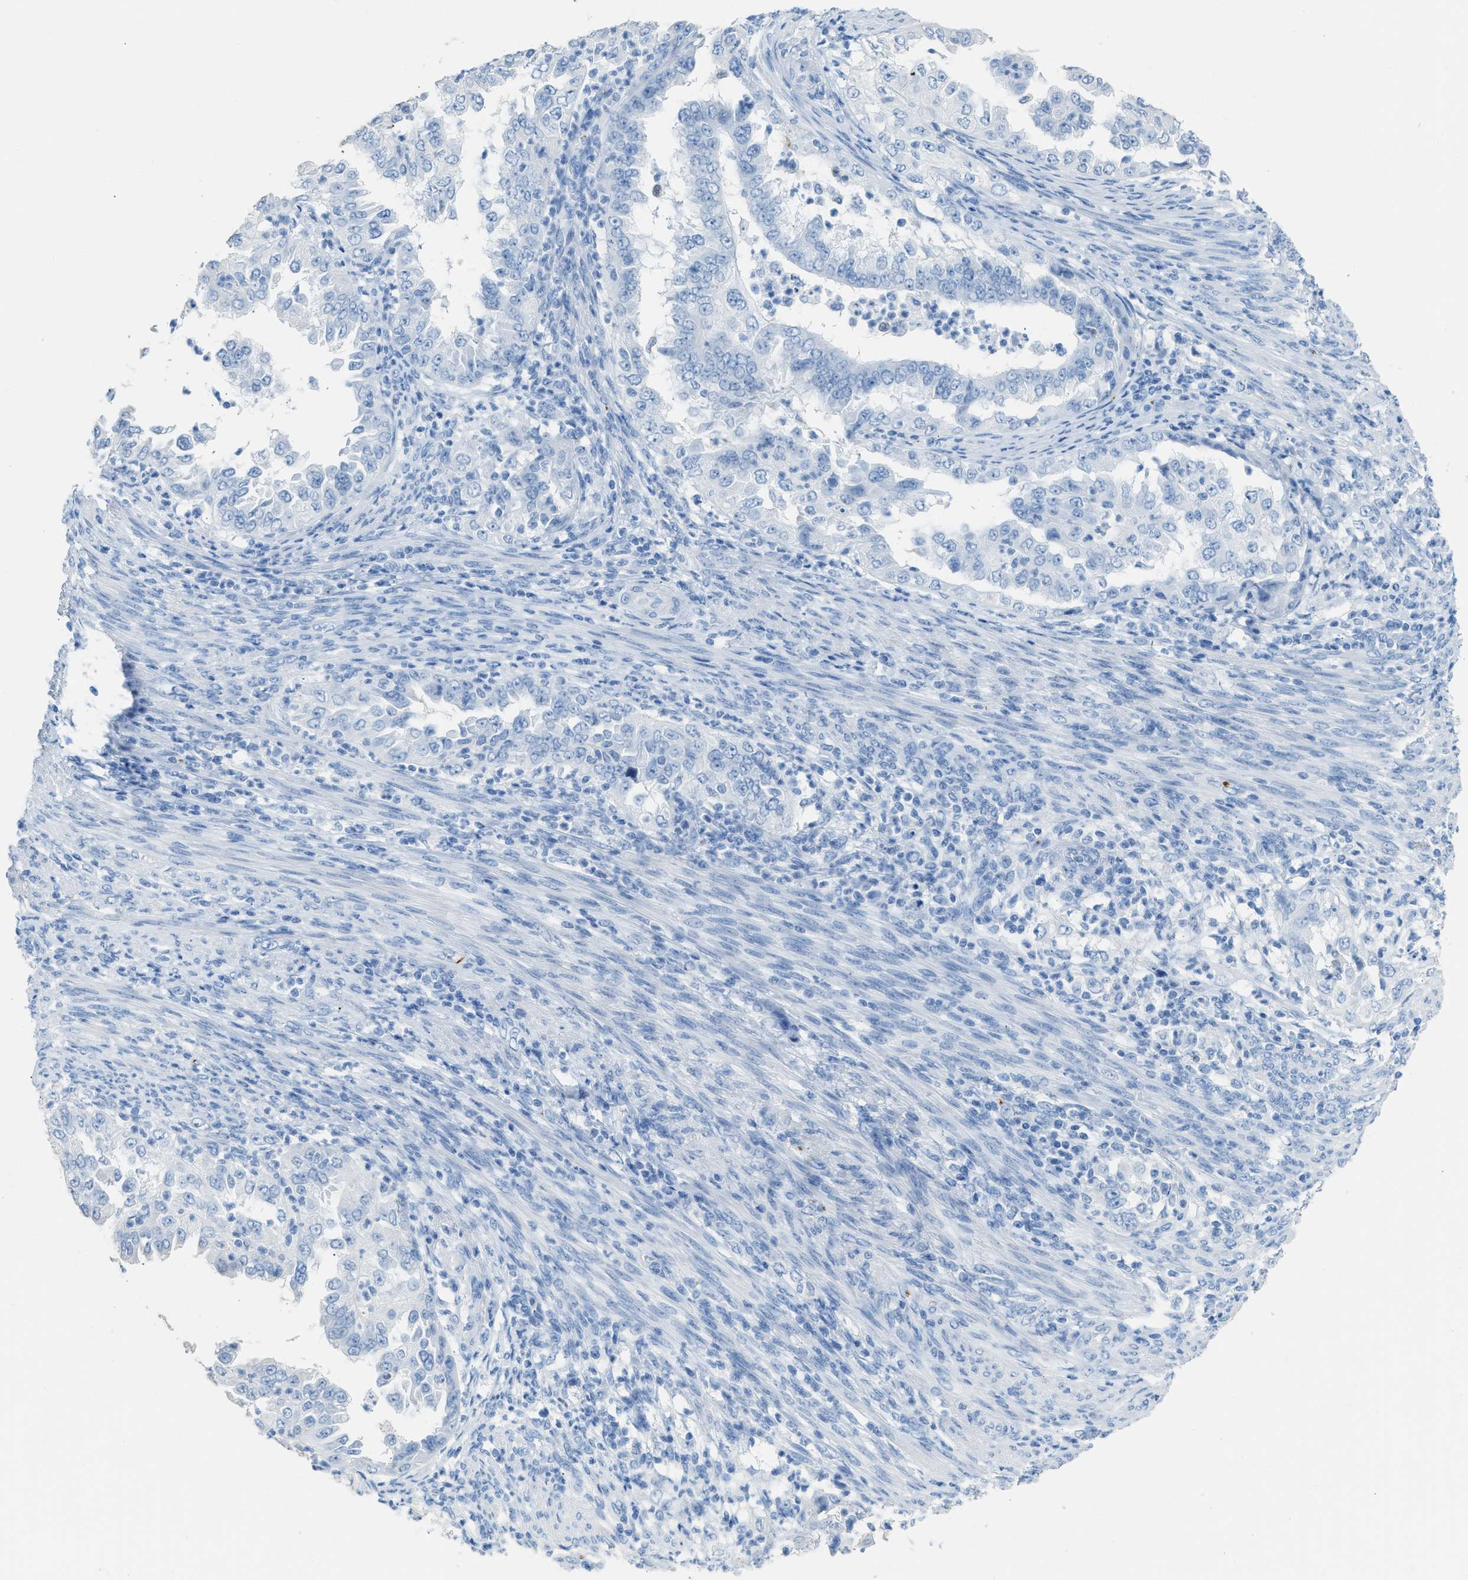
{"staining": {"intensity": "negative", "quantity": "none", "location": "none"}, "tissue": "endometrial cancer", "cell_type": "Tumor cells", "image_type": "cancer", "snomed": [{"axis": "morphology", "description": "Adenocarcinoma, NOS"}, {"axis": "topography", "description": "Endometrium"}], "caption": "Immunohistochemistry (IHC) of human endometrial adenocarcinoma displays no staining in tumor cells.", "gene": "FAIM2", "patient": {"sex": "female", "age": 85}}